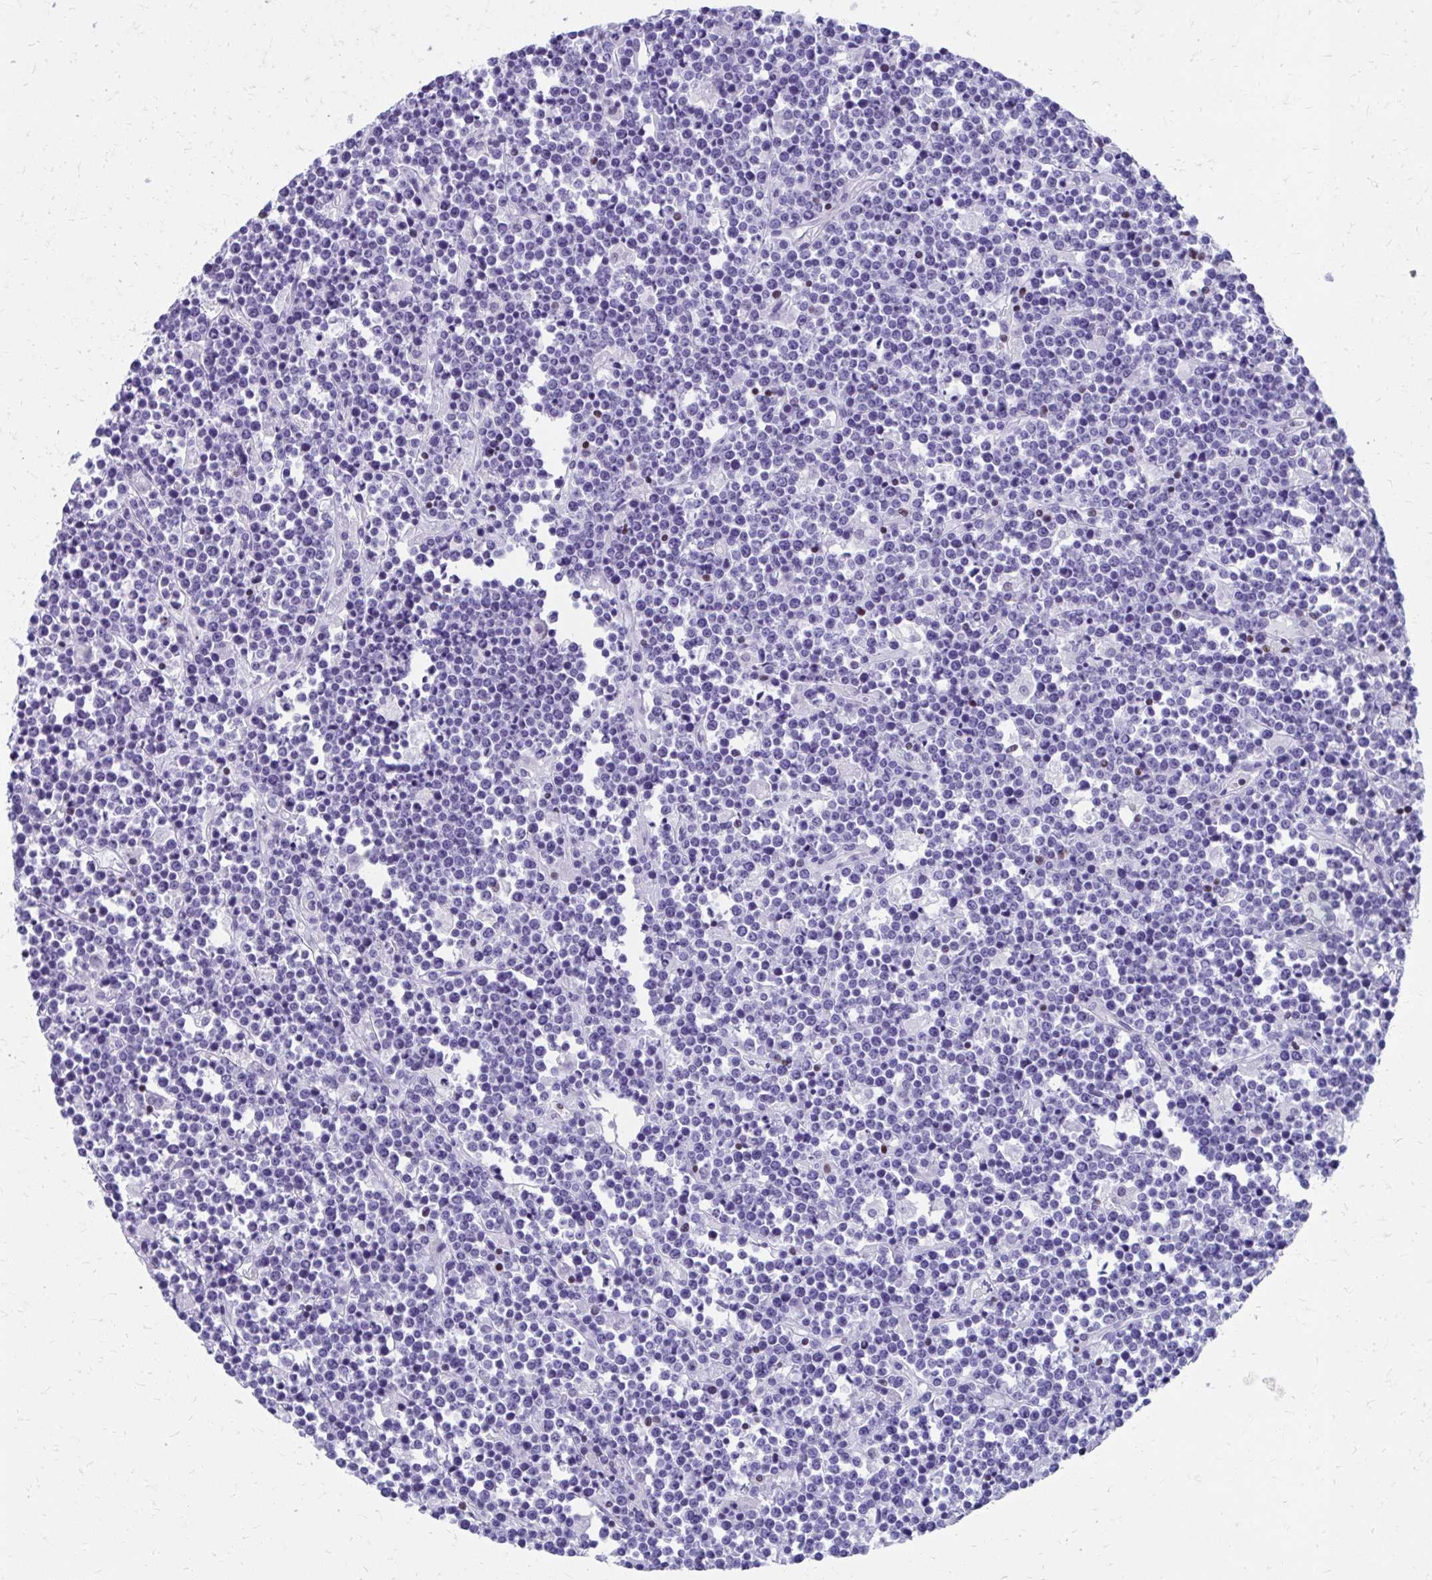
{"staining": {"intensity": "negative", "quantity": "none", "location": "none"}, "tissue": "lymphoma", "cell_type": "Tumor cells", "image_type": "cancer", "snomed": [{"axis": "morphology", "description": "Malignant lymphoma, non-Hodgkin's type, High grade"}, {"axis": "topography", "description": "Ovary"}], "caption": "Protein analysis of lymphoma shows no significant expression in tumor cells.", "gene": "RUNX3", "patient": {"sex": "female", "age": 56}}